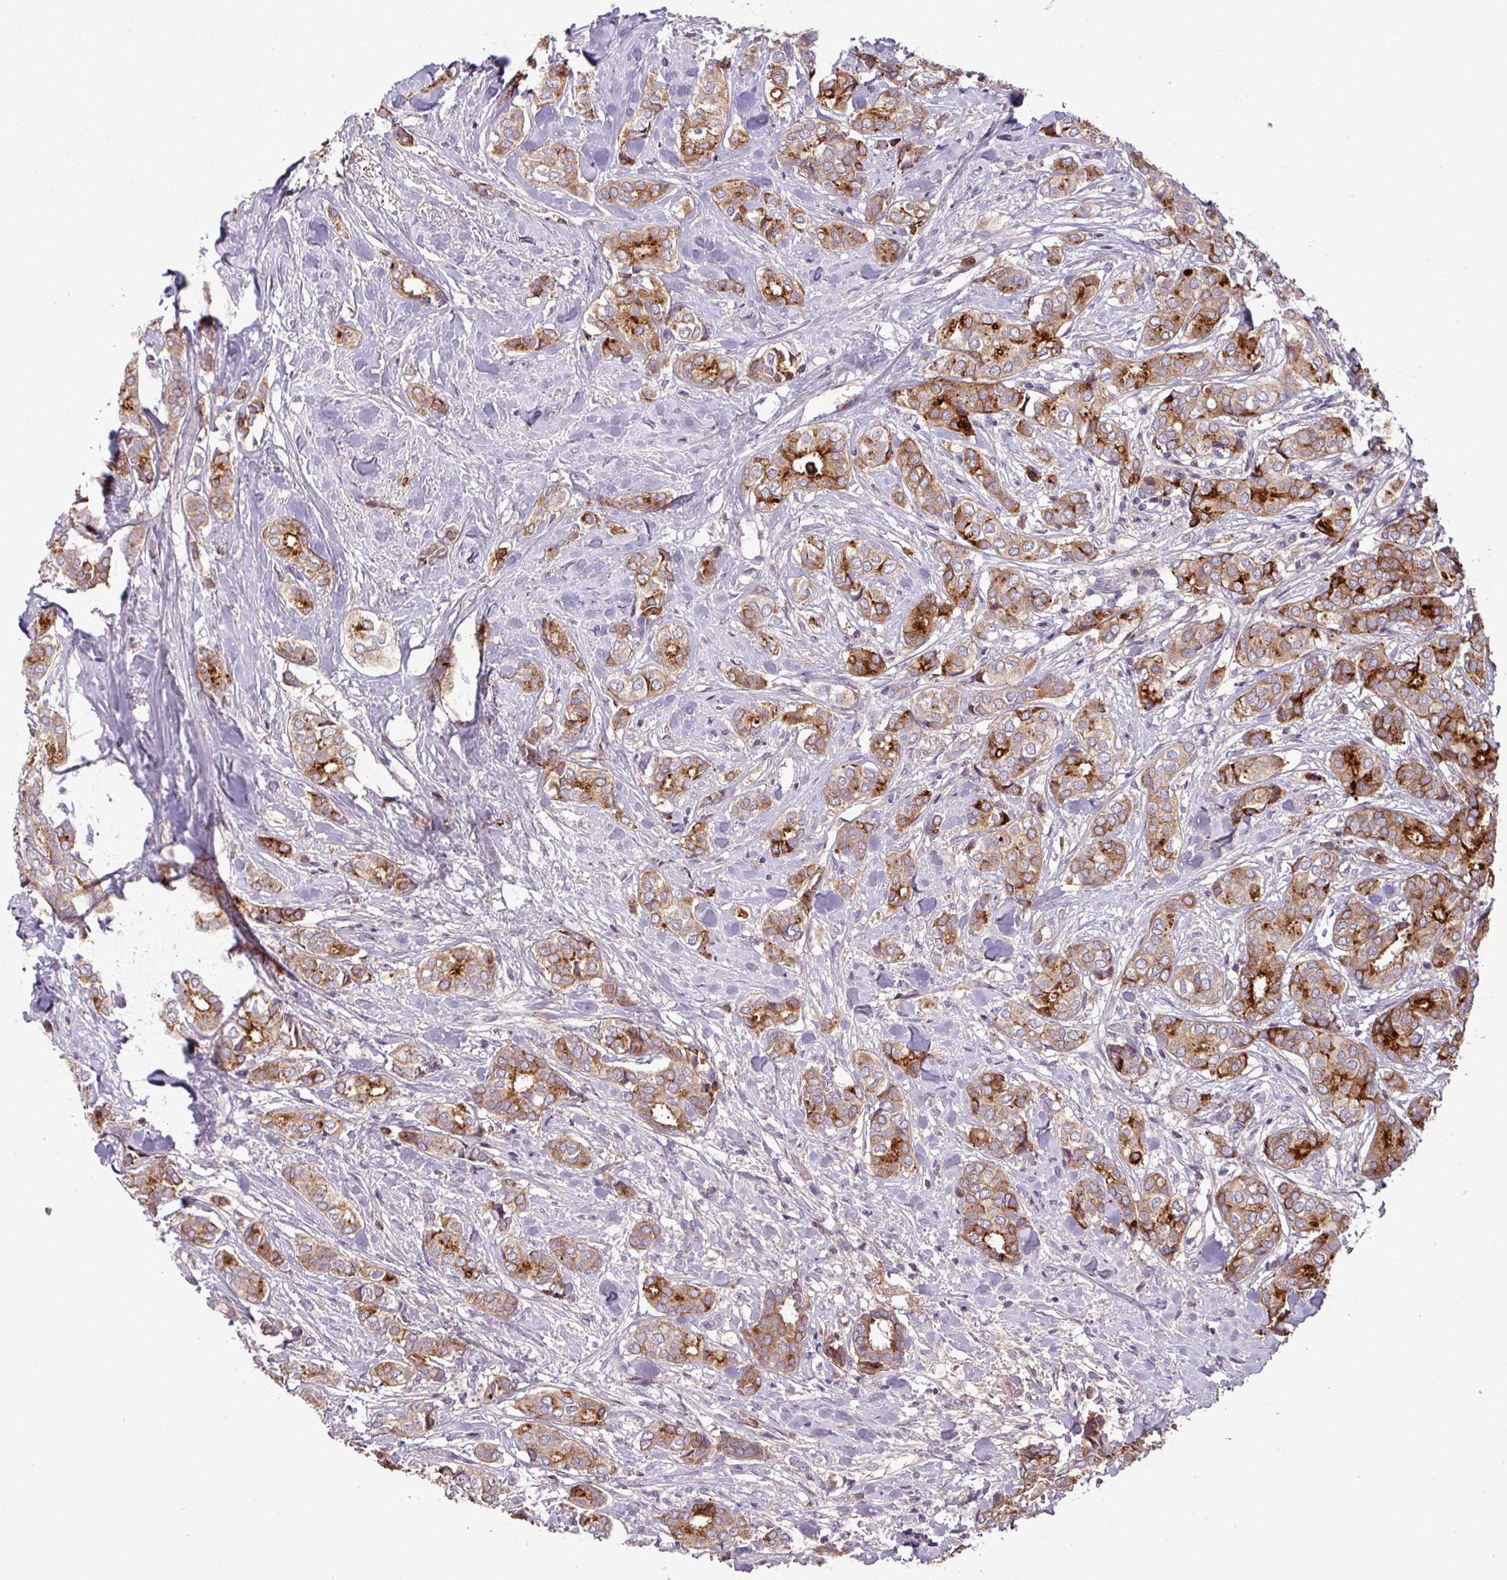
{"staining": {"intensity": "moderate", "quantity": "25%-75%", "location": "cytoplasmic/membranous"}, "tissue": "breast cancer", "cell_type": "Tumor cells", "image_type": "cancer", "snomed": [{"axis": "morphology", "description": "Duct carcinoma"}, {"axis": "topography", "description": "Breast"}], "caption": "Tumor cells show moderate cytoplasmic/membranous staining in about 25%-75% of cells in breast invasive ductal carcinoma.", "gene": "C4B", "patient": {"sex": "female", "age": 73}}